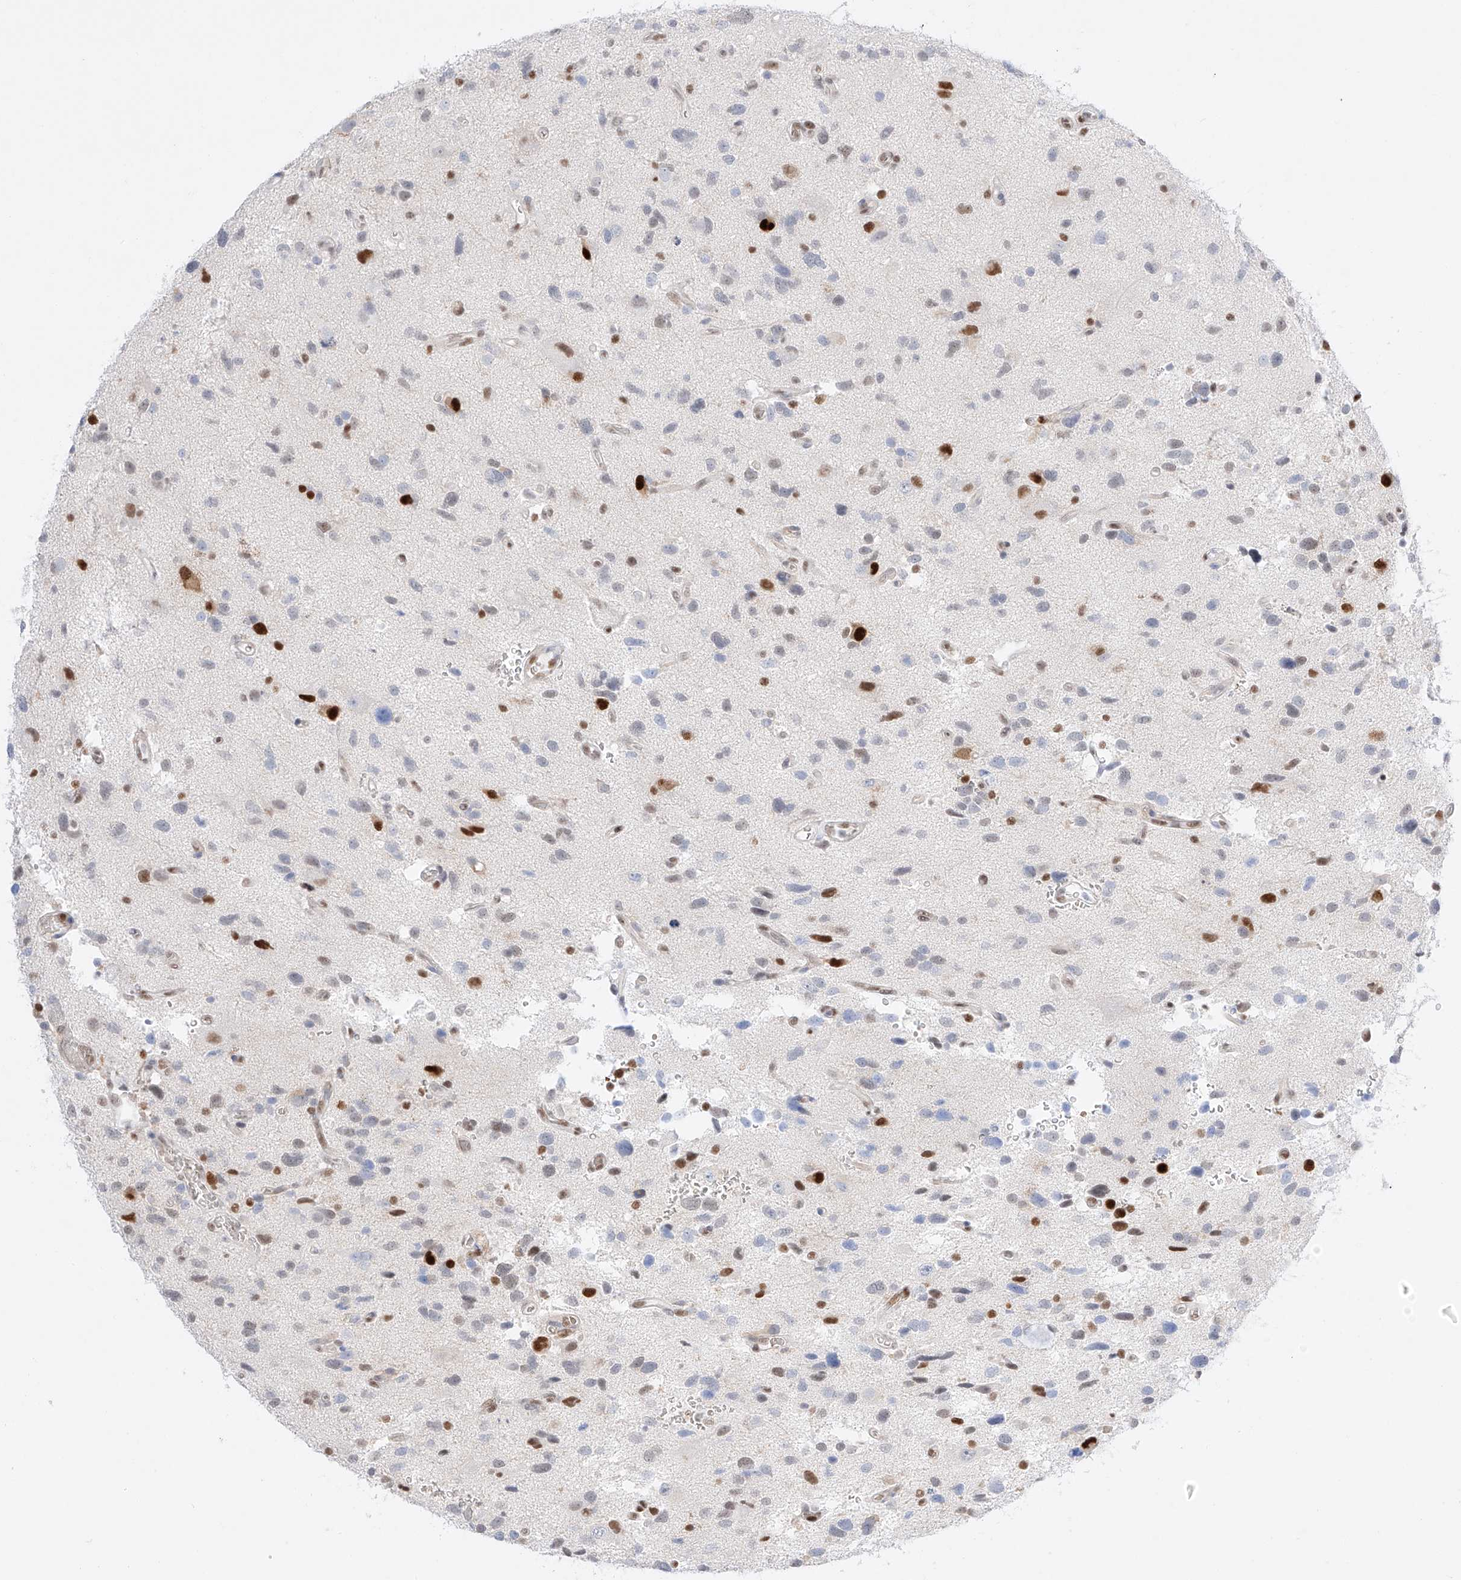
{"staining": {"intensity": "strong", "quantity": "<25%", "location": "nuclear"}, "tissue": "glioma", "cell_type": "Tumor cells", "image_type": "cancer", "snomed": [{"axis": "morphology", "description": "Glioma, malignant, High grade"}, {"axis": "topography", "description": "Brain"}], "caption": "Tumor cells reveal medium levels of strong nuclear expression in about <25% of cells in glioma.", "gene": "APIP", "patient": {"sex": "male", "age": 33}}